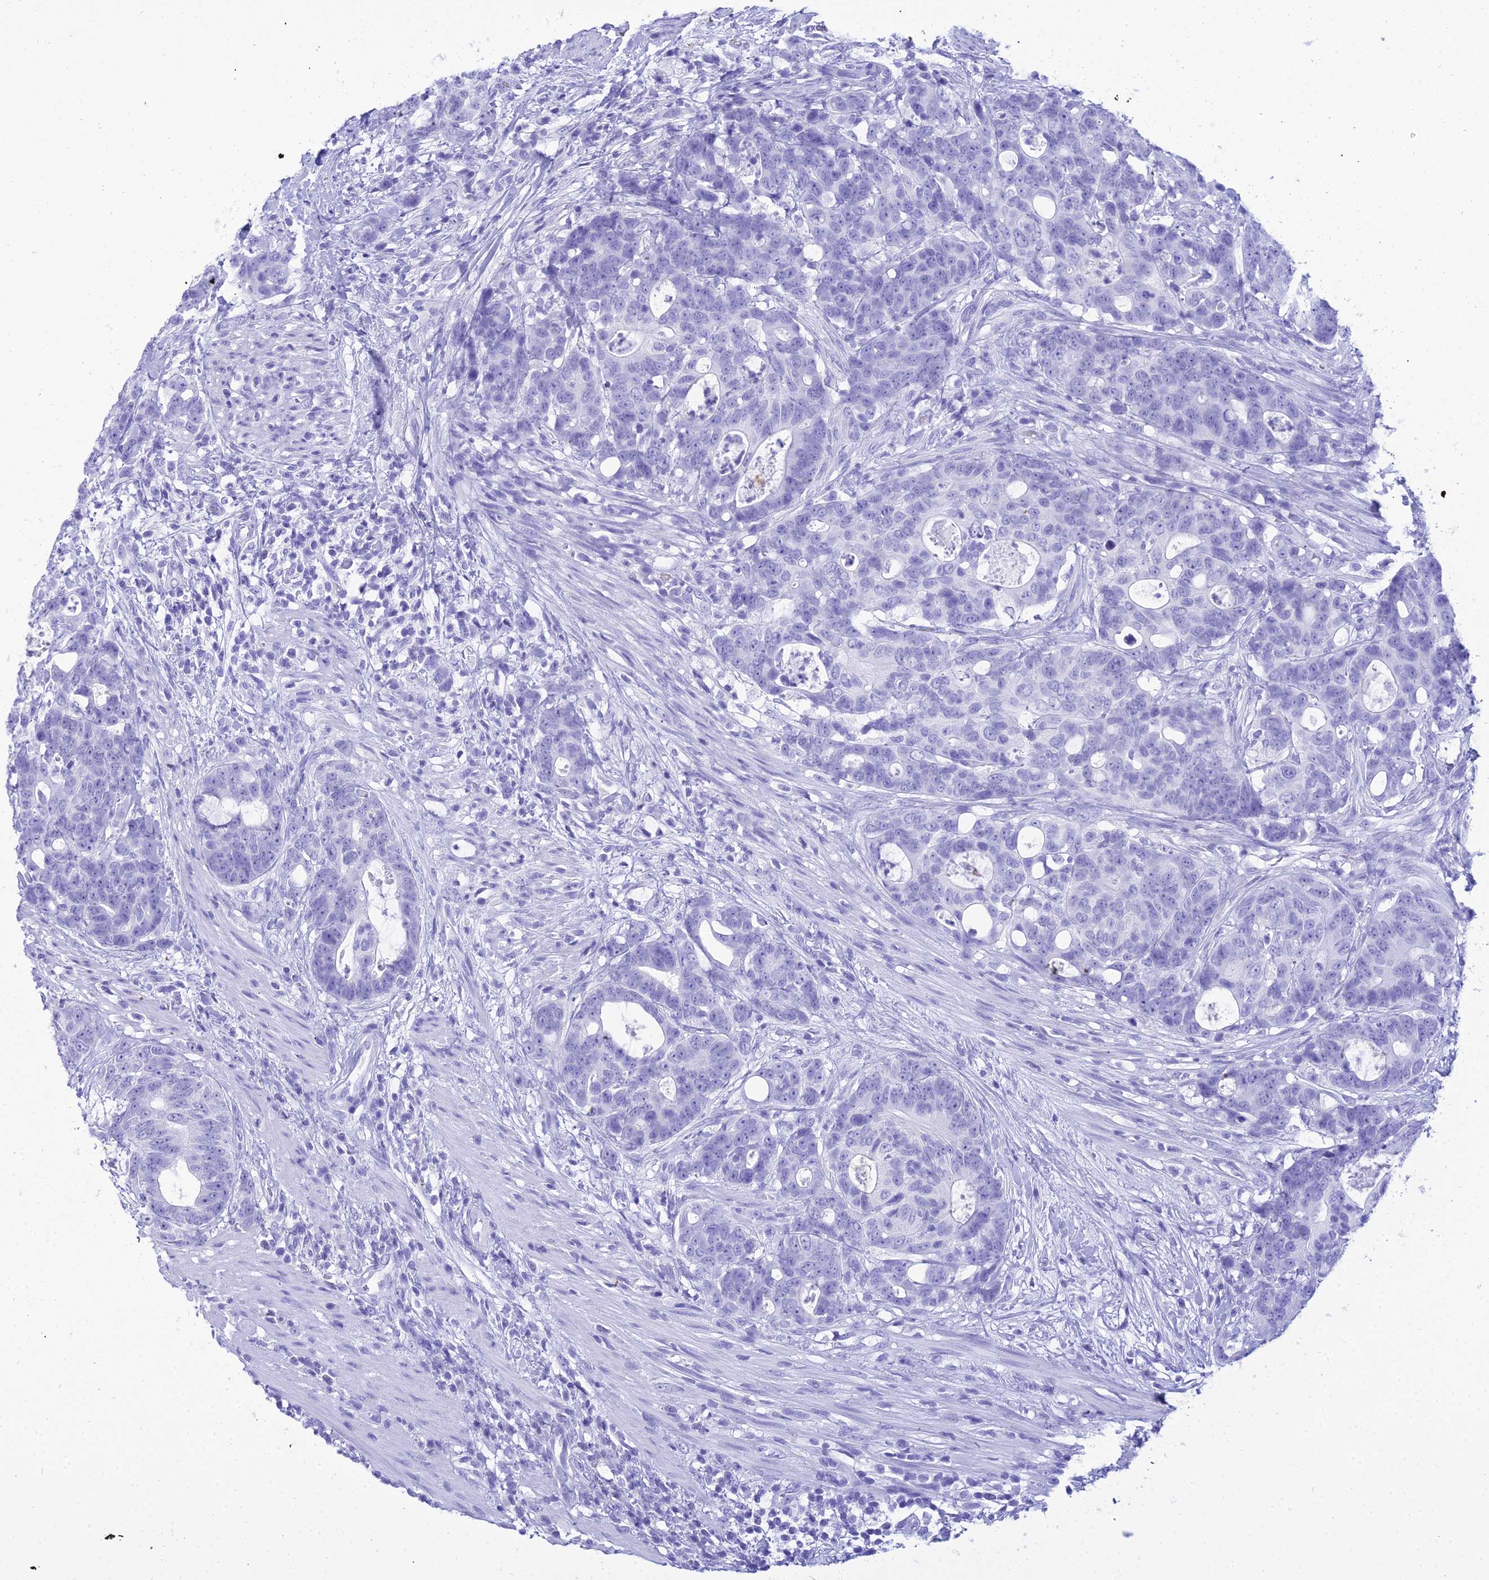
{"staining": {"intensity": "negative", "quantity": "none", "location": "none"}, "tissue": "colorectal cancer", "cell_type": "Tumor cells", "image_type": "cancer", "snomed": [{"axis": "morphology", "description": "Adenocarcinoma, NOS"}, {"axis": "topography", "description": "Colon"}], "caption": "Immunohistochemistry (IHC) image of neoplastic tissue: human colorectal cancer stained with DAB exhibits no significant protein positivity in tumor cells.", "gene": "ZNF442", "patient": {"sex": "female", "age": 82}}